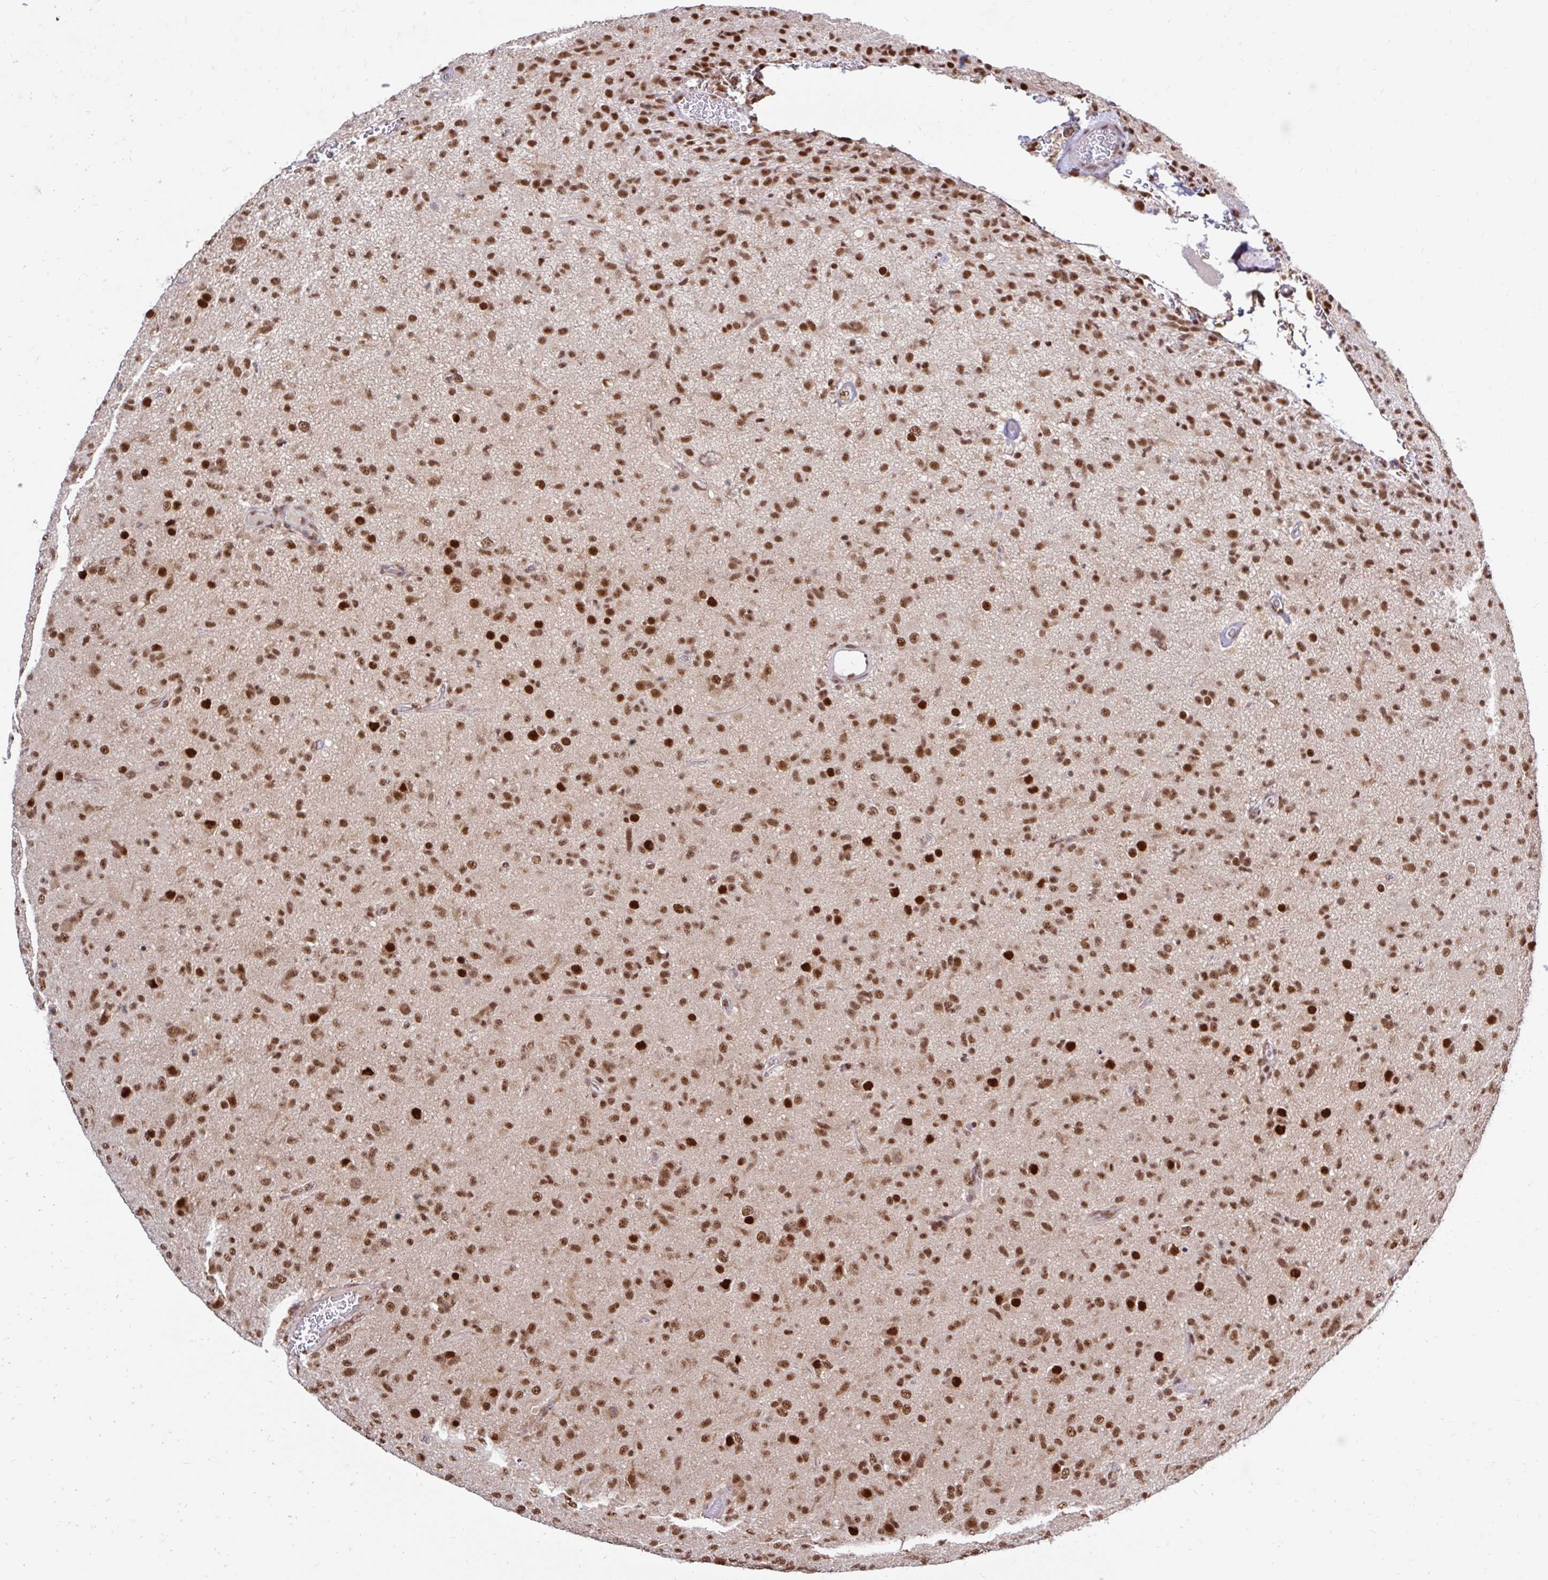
{"staining": {"intensity": "strong", "quantity": ">75%", "location": "nuclear"}, "tissue": "glioma", "cell_type": "Tumor cells", "image_type": "cancer", "snomed": [{"axis": "morphology", "description": "Glioma, malignant, Low grade"}, {"axis": "topography", "description": "Brain"}], "caption": "Protein staining of low-grade glioma (malignant) tissue shows strong nuclear staining in approximately >75% of tumor cells.", "gene": "ABCA9", "patient": {"sex": "male", "age": 65}}